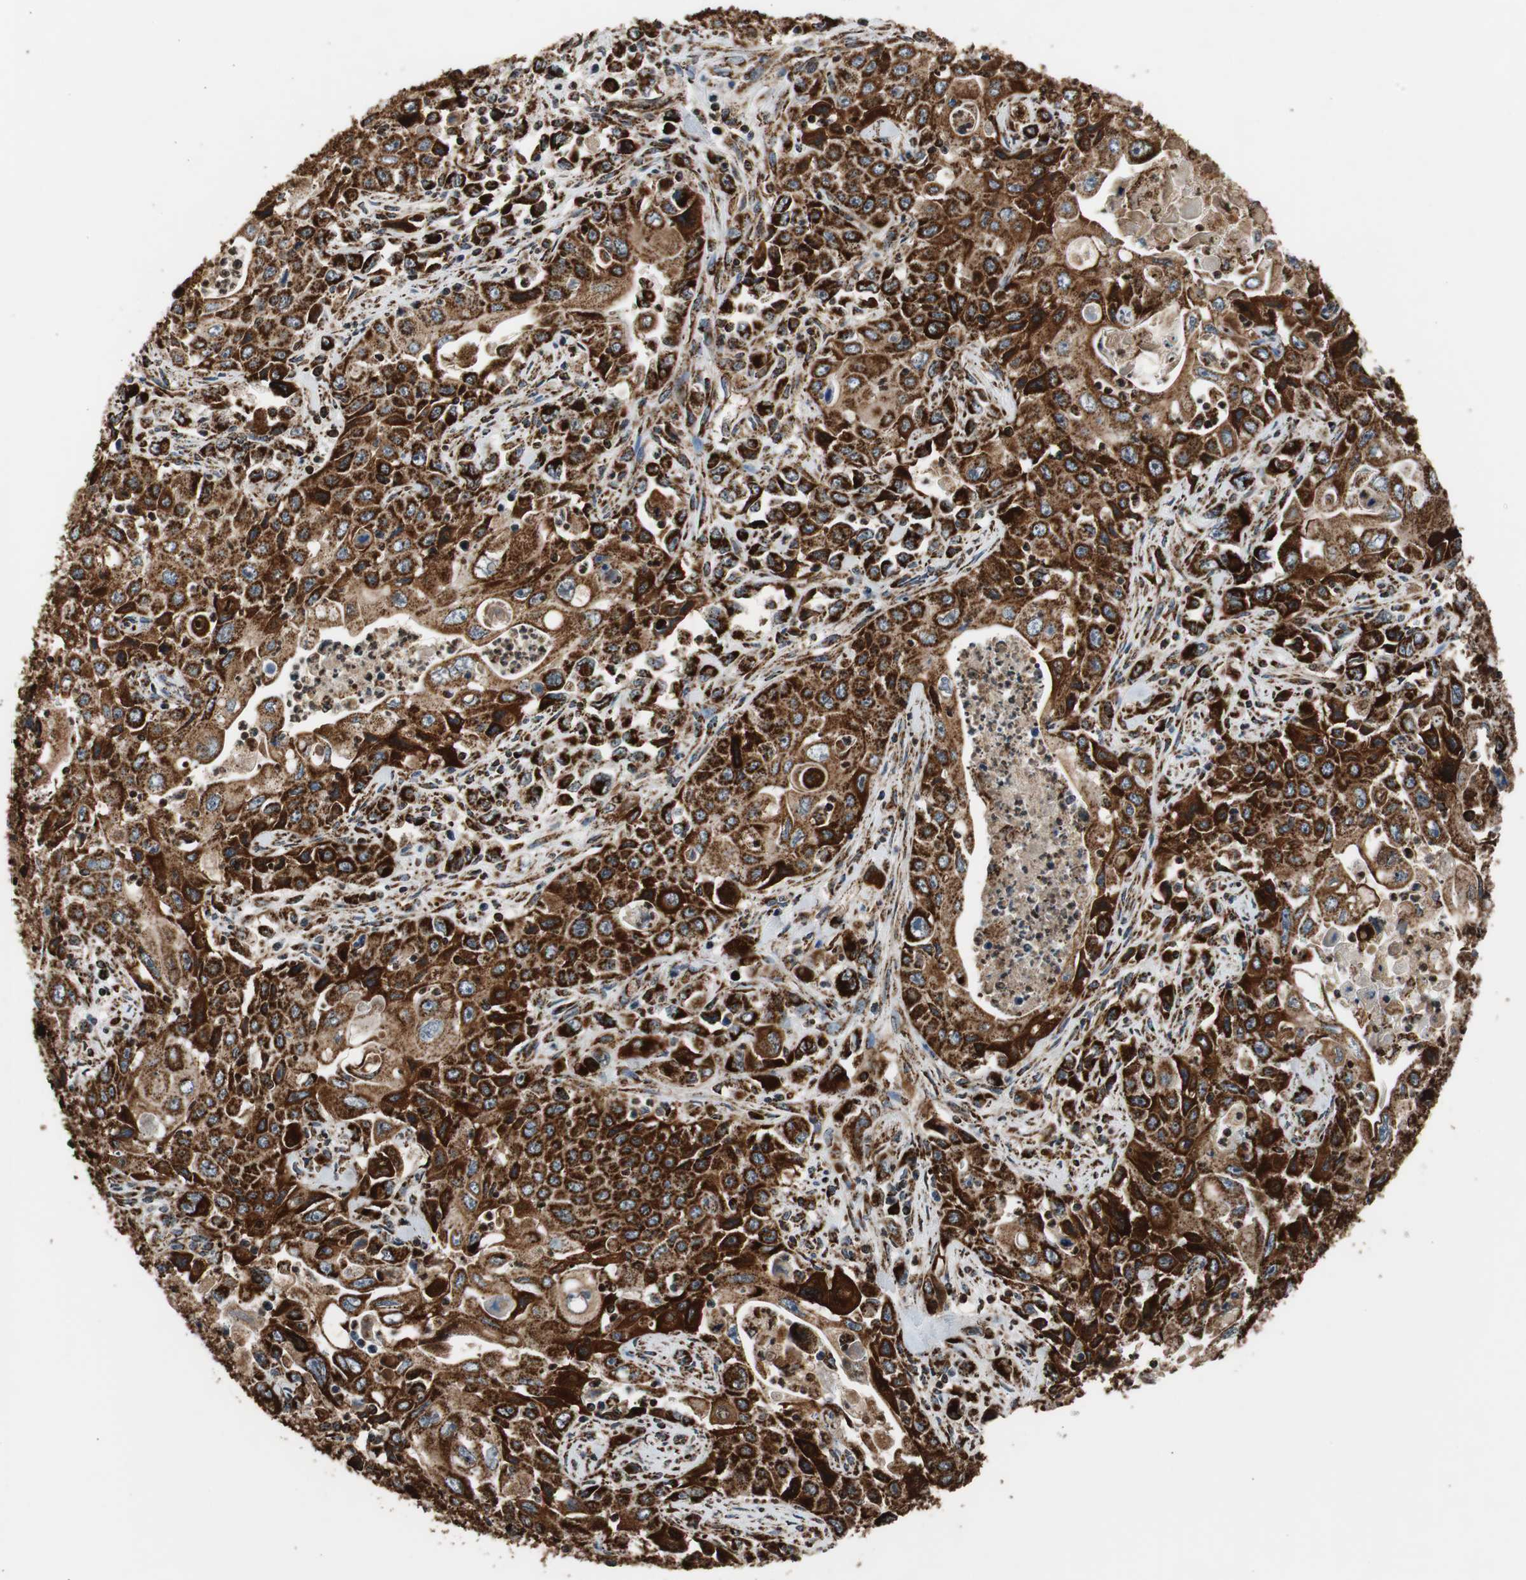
{"staining": {"intensity": "strong", "quantity": ">75%", "location": "cytoplasmic/membranous"}, "tissue": "pancreatic cancer", "cell_type": "Tumor cells", "image_type": "cancer", "snomed": [{"axis": "morphology", "description": "Adenocarcinoma, NOS"}, {"axis": "topography", "description": "Pancreas"}], "caption": "The micrograph shows immunohistochemical staining of pancreatic cancer. There is strong cytoplasmic/membranous positivity is identified in about >75% of tumor cells.", "gene": "HSPA9", "patient": {"sex": "male", "age": 70}}